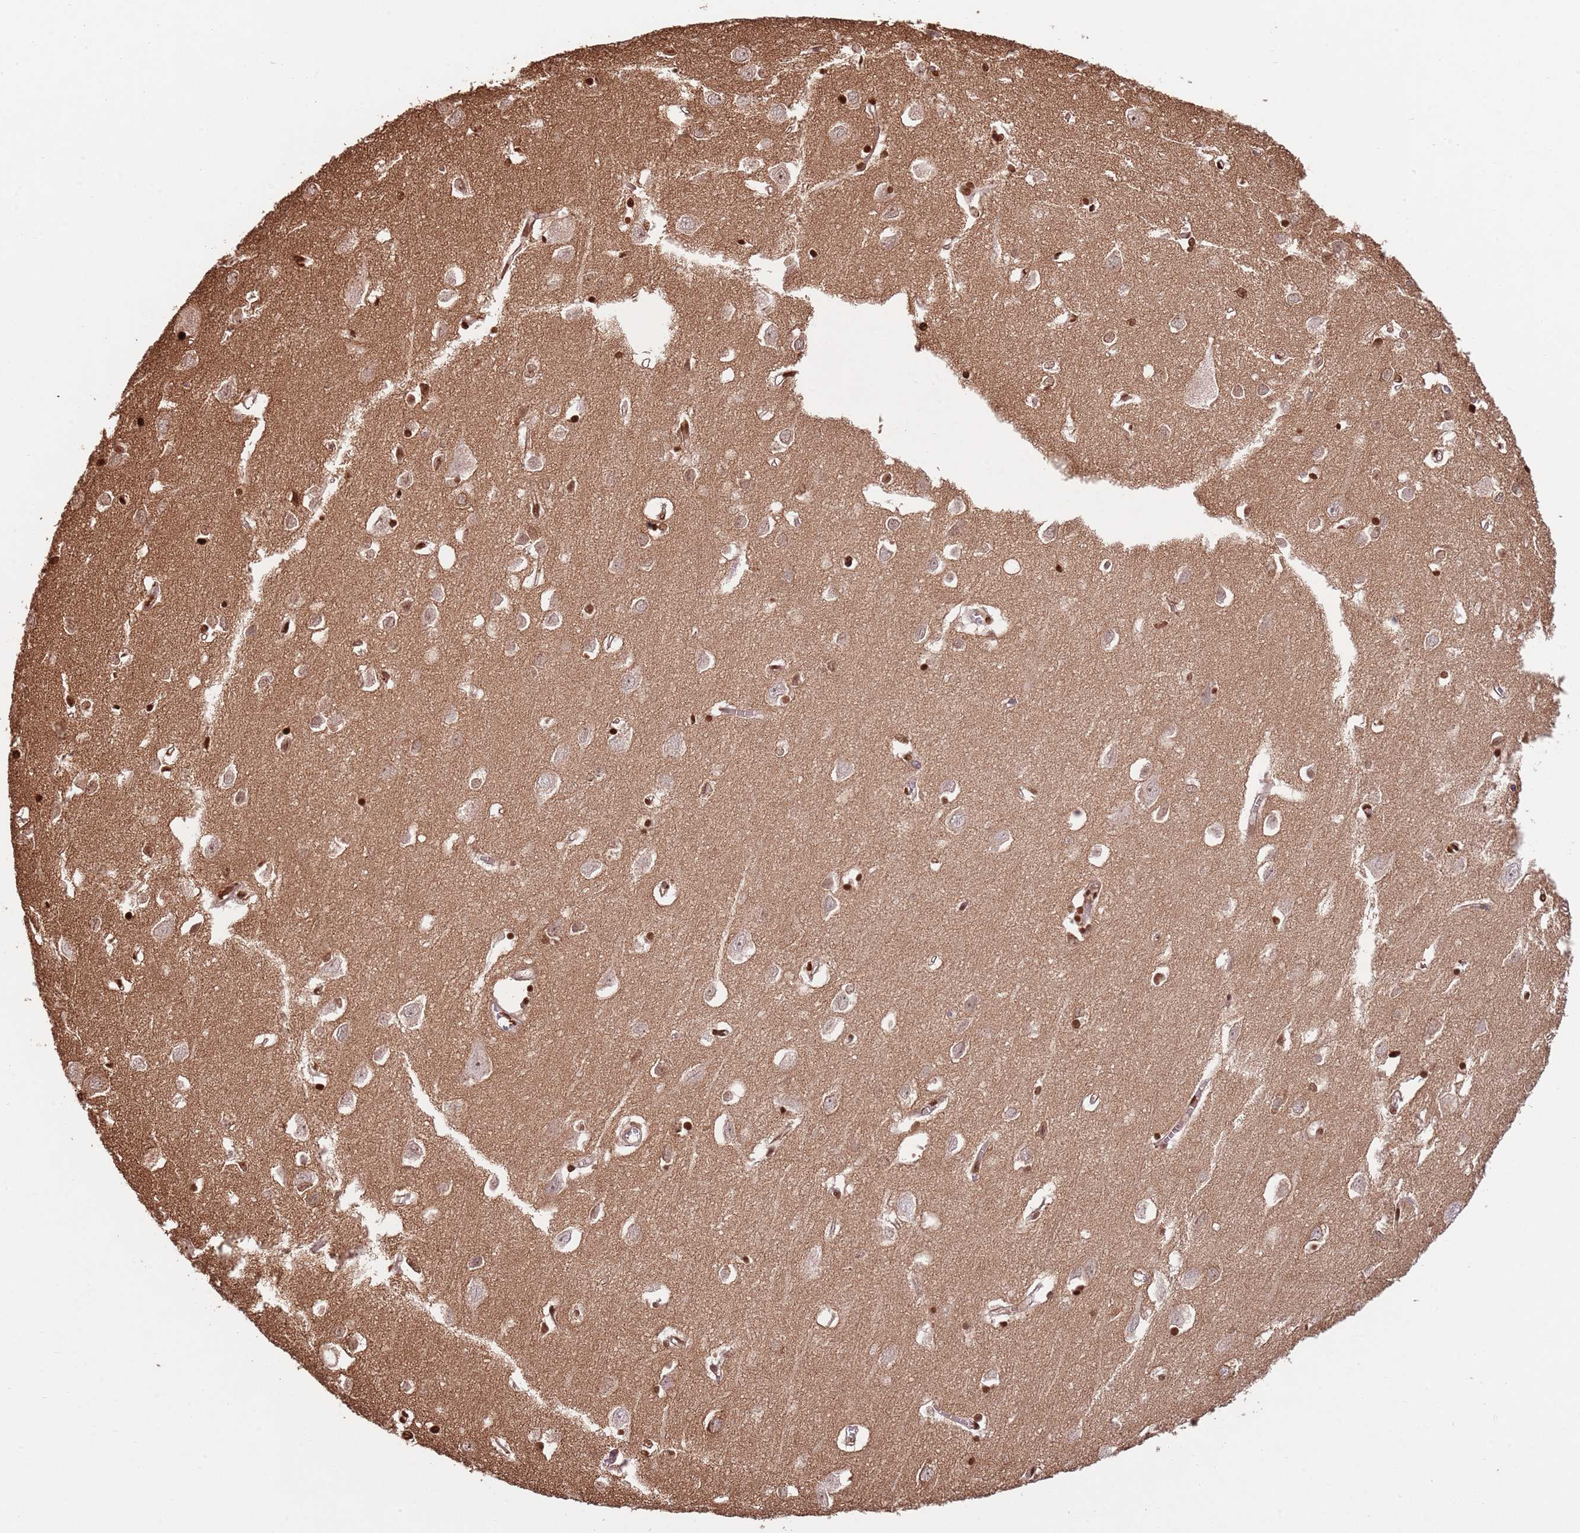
{"staining": {"intensity": "moderate", "quantity": ">75%", "location": "cytoplasmic/membranous"}, "tissue": "cerebral cortex", "cell_type": "Endothelial cells", "image_type": "normal", "snomed": [{"axis": "morphology", "description": "Normal tissue, NOS"}, {"axis": "topography", "description": "Cerebral cortex"}], "caption": "Immunohistochemical staining of benign cerebral cortex displays >75% levels of moderate cytoplasmic/membranous protein staining in approximately >75% of endothelial cells. (Brightfield microscopy of DAB IHC at high magnification).", "gene": "RNF19B", "patient": {"sex": "female", "age": 64}}